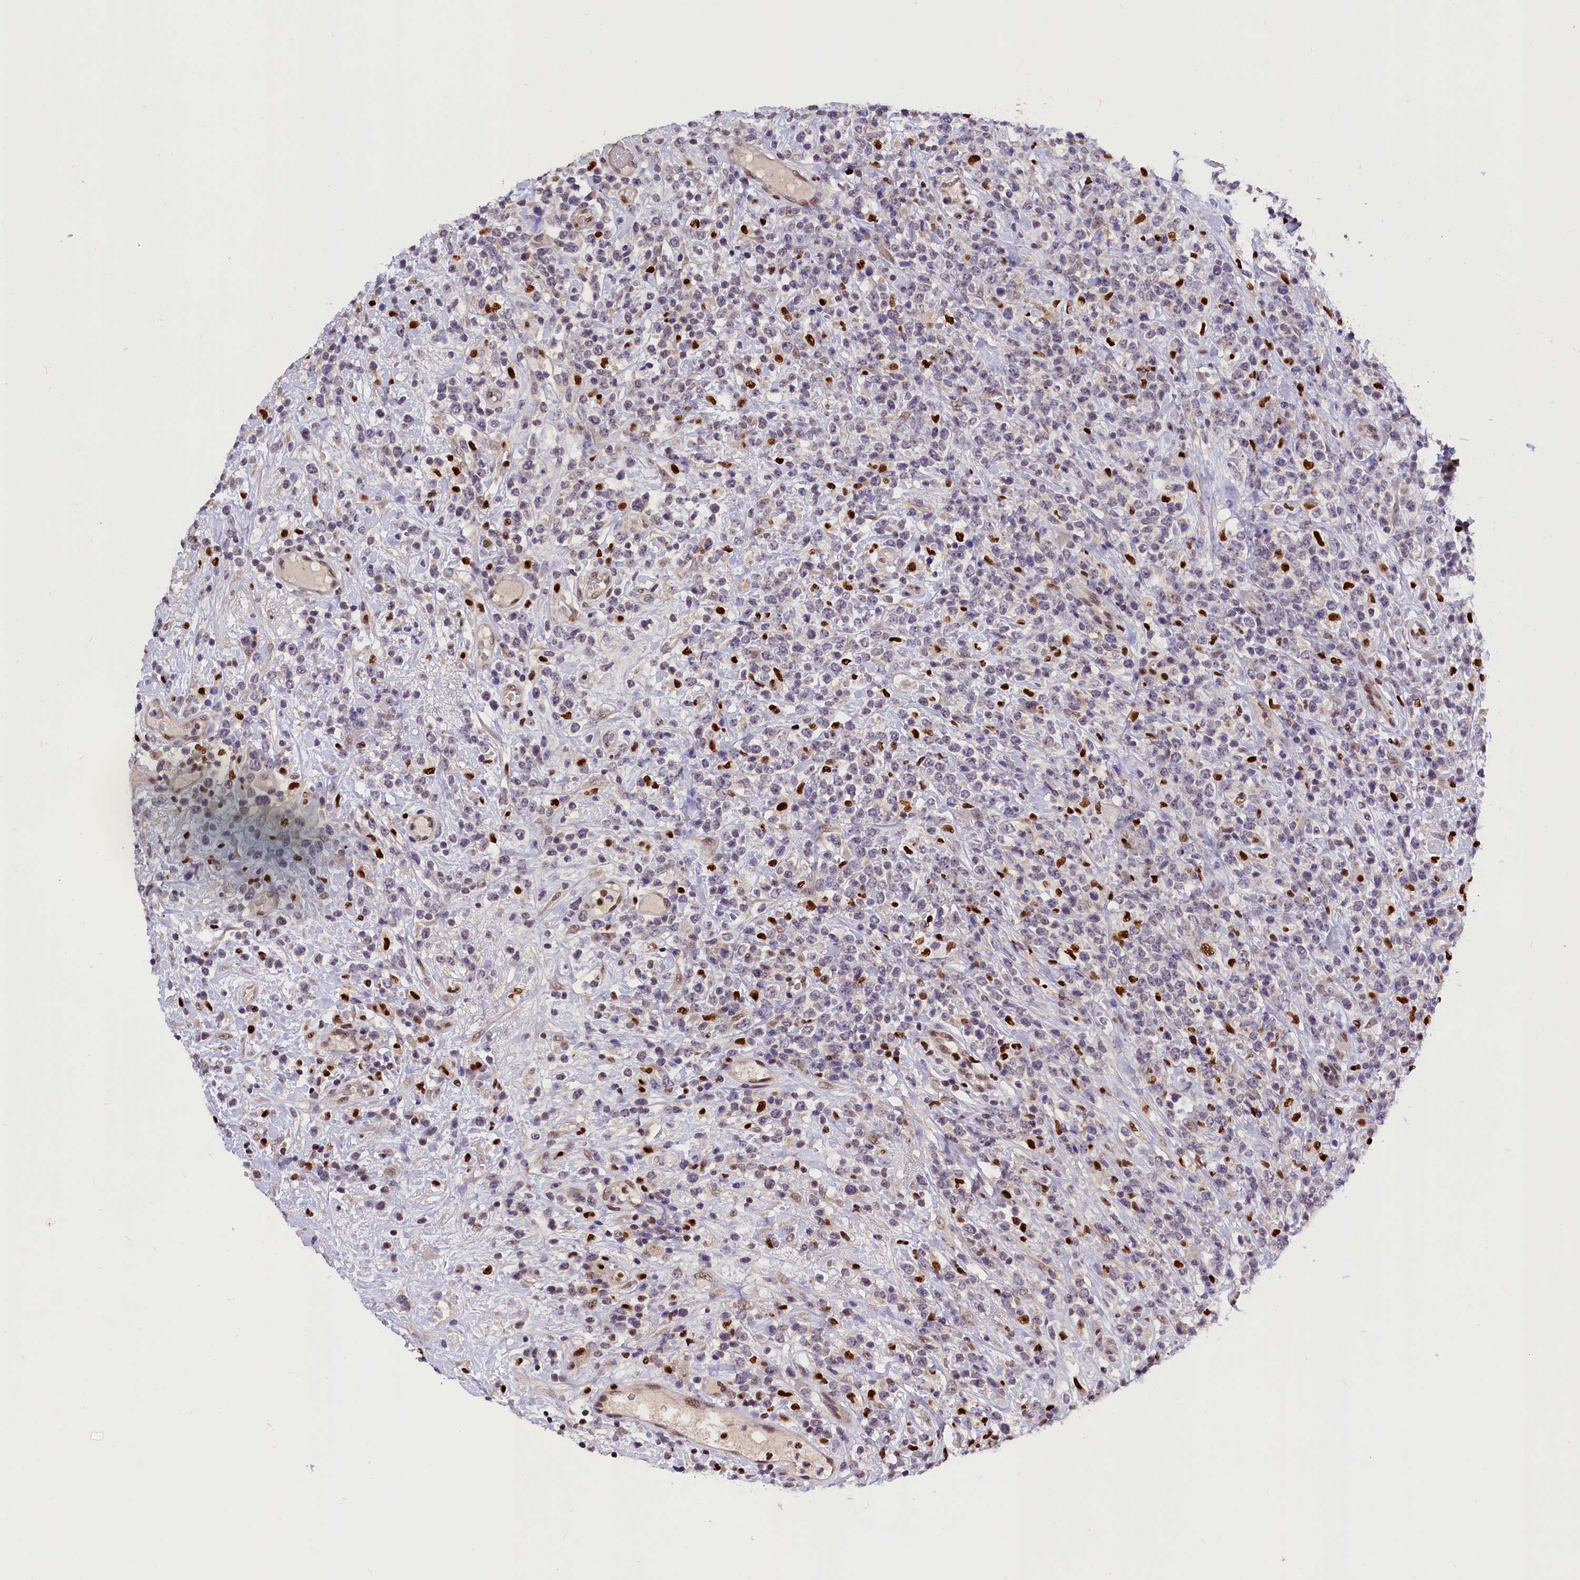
{"staining": {"intensity": "negative", "quantity": "none", "location": "none"}, "tissue": "lymphoma", "cell_type": "Tumor cells", "image_type": "cancer", "snomed": [{"axis": "morphology", "description": "Malignant lymphoma, non-Hodgkin's type, High grade"}, {"axis": "topography", "description": "Colon"}], "caption": "High magnification brightfield microscopy of lymphoma stained with DAB (brown) and counterstained with hematoxylin (blue): tumor cells show no significant positivity.", "gene": "BTBD9", "patient": {"sex": "female", "age": 53}}